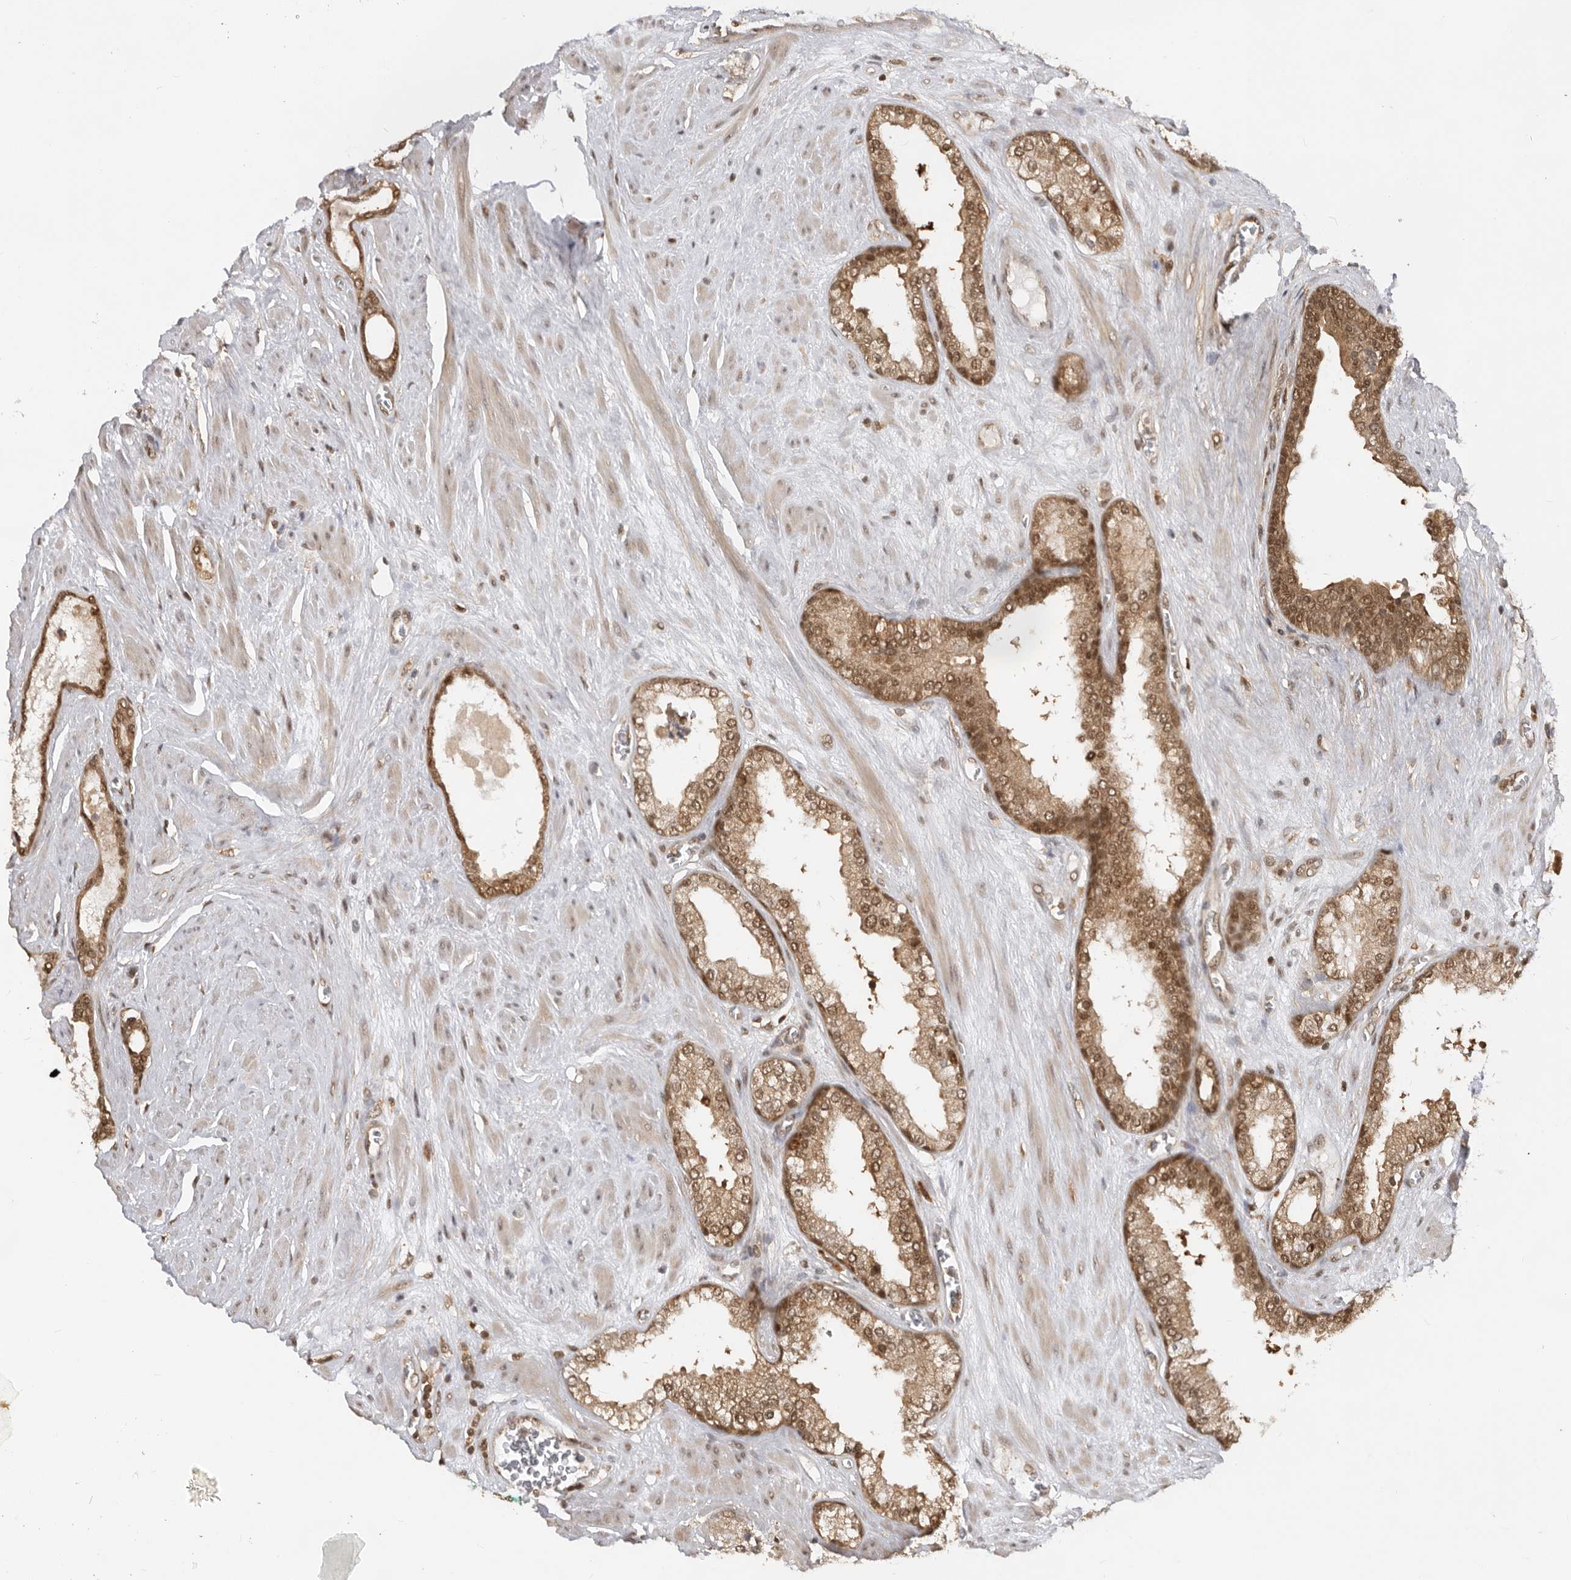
{"staining": {"intensity": "moderate", "quantity": ">75%", "location": "cytoplasmic/membranous,nuclear"}, "tissue": "prostate cancer", "cell_type": "Tumor cells", "image_type": "cancer", "snomed": [{"axis": "morphology", "description": "Adenocarcinoma, Low grade"}, {"axis": "topography", "description": "Prostate"}], "caption": "Immunohistochemical staining of human prostate low-grade adenocarcinoma reveals medium levels of moderate cytoplasmic/membranous and nuclear expression in about >75% of tumor cells. The protein of interest is stained brown, and the nuclei are stained in blue (DAB IHC with brightfield microscopy, high magnification).", "gene": "ADPRS", "patient": {"sex": "male", "age": 62}}